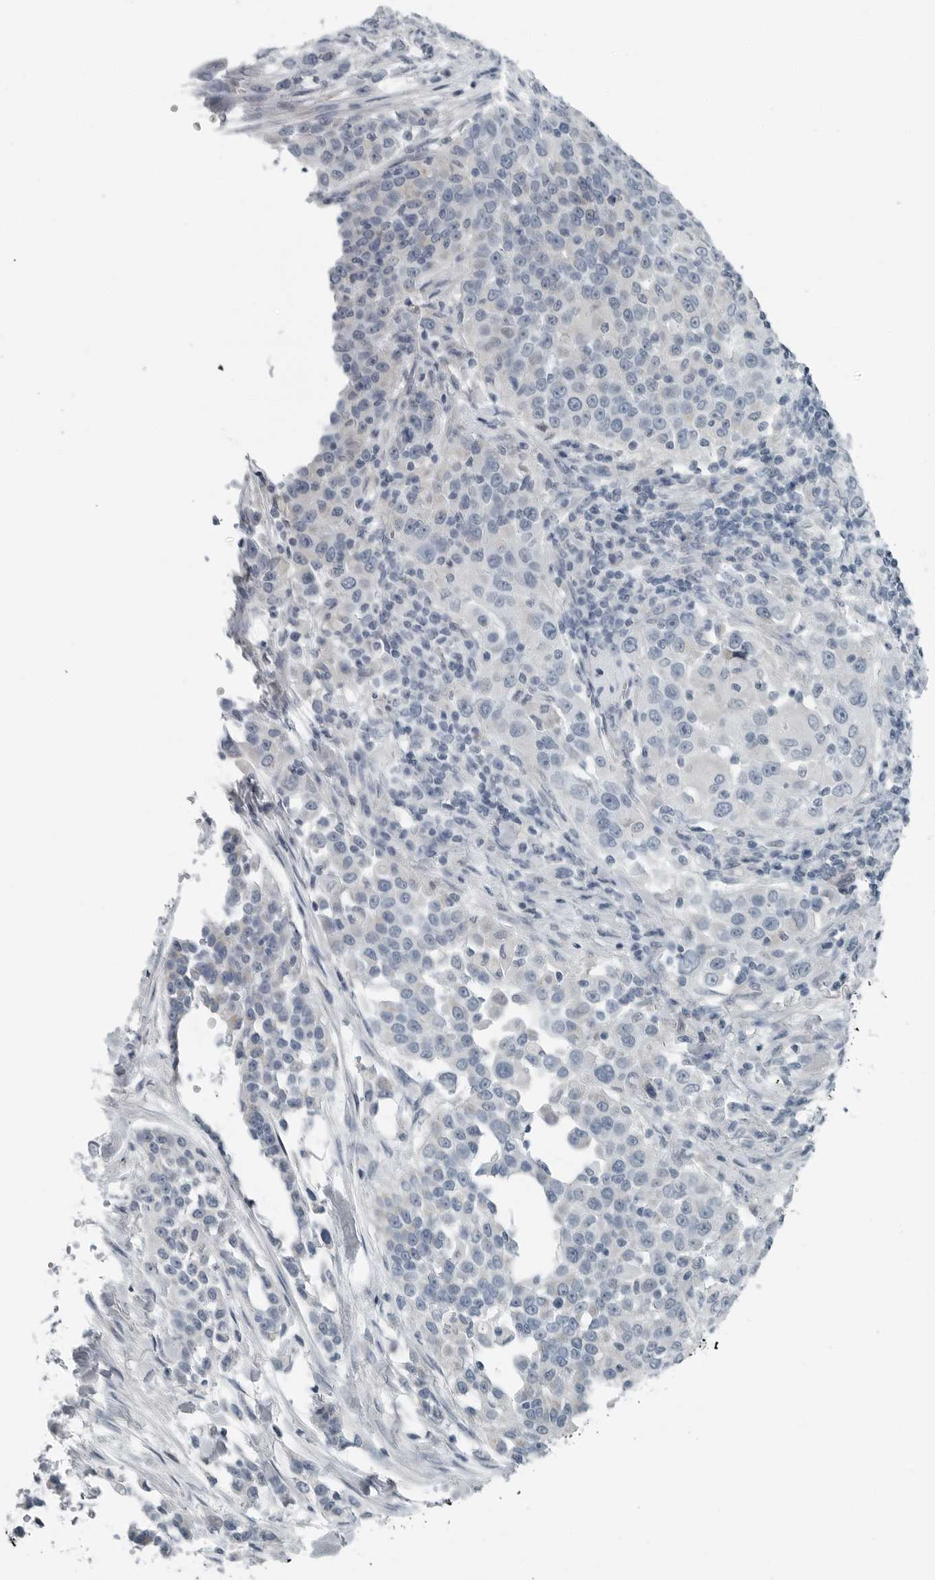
{"staining": {"intensity": "negative", "quantity": "none", "location": "none"}, "tissue": "urothelial cancer", "cell_type": "Tumor cells", "image_type": "cancer", "snomed": [{"axis": "morphology", "description": "Urothelial carcinoma, High grade"}, {"axis": "topography", "description": "Urinary bladder"}], "caption": "There is no significant staining in tumor cells of urothelial carcinoma (high-grade).", "gene": "ZPBP2", "patient": {"sex": "female", "age": 80}}